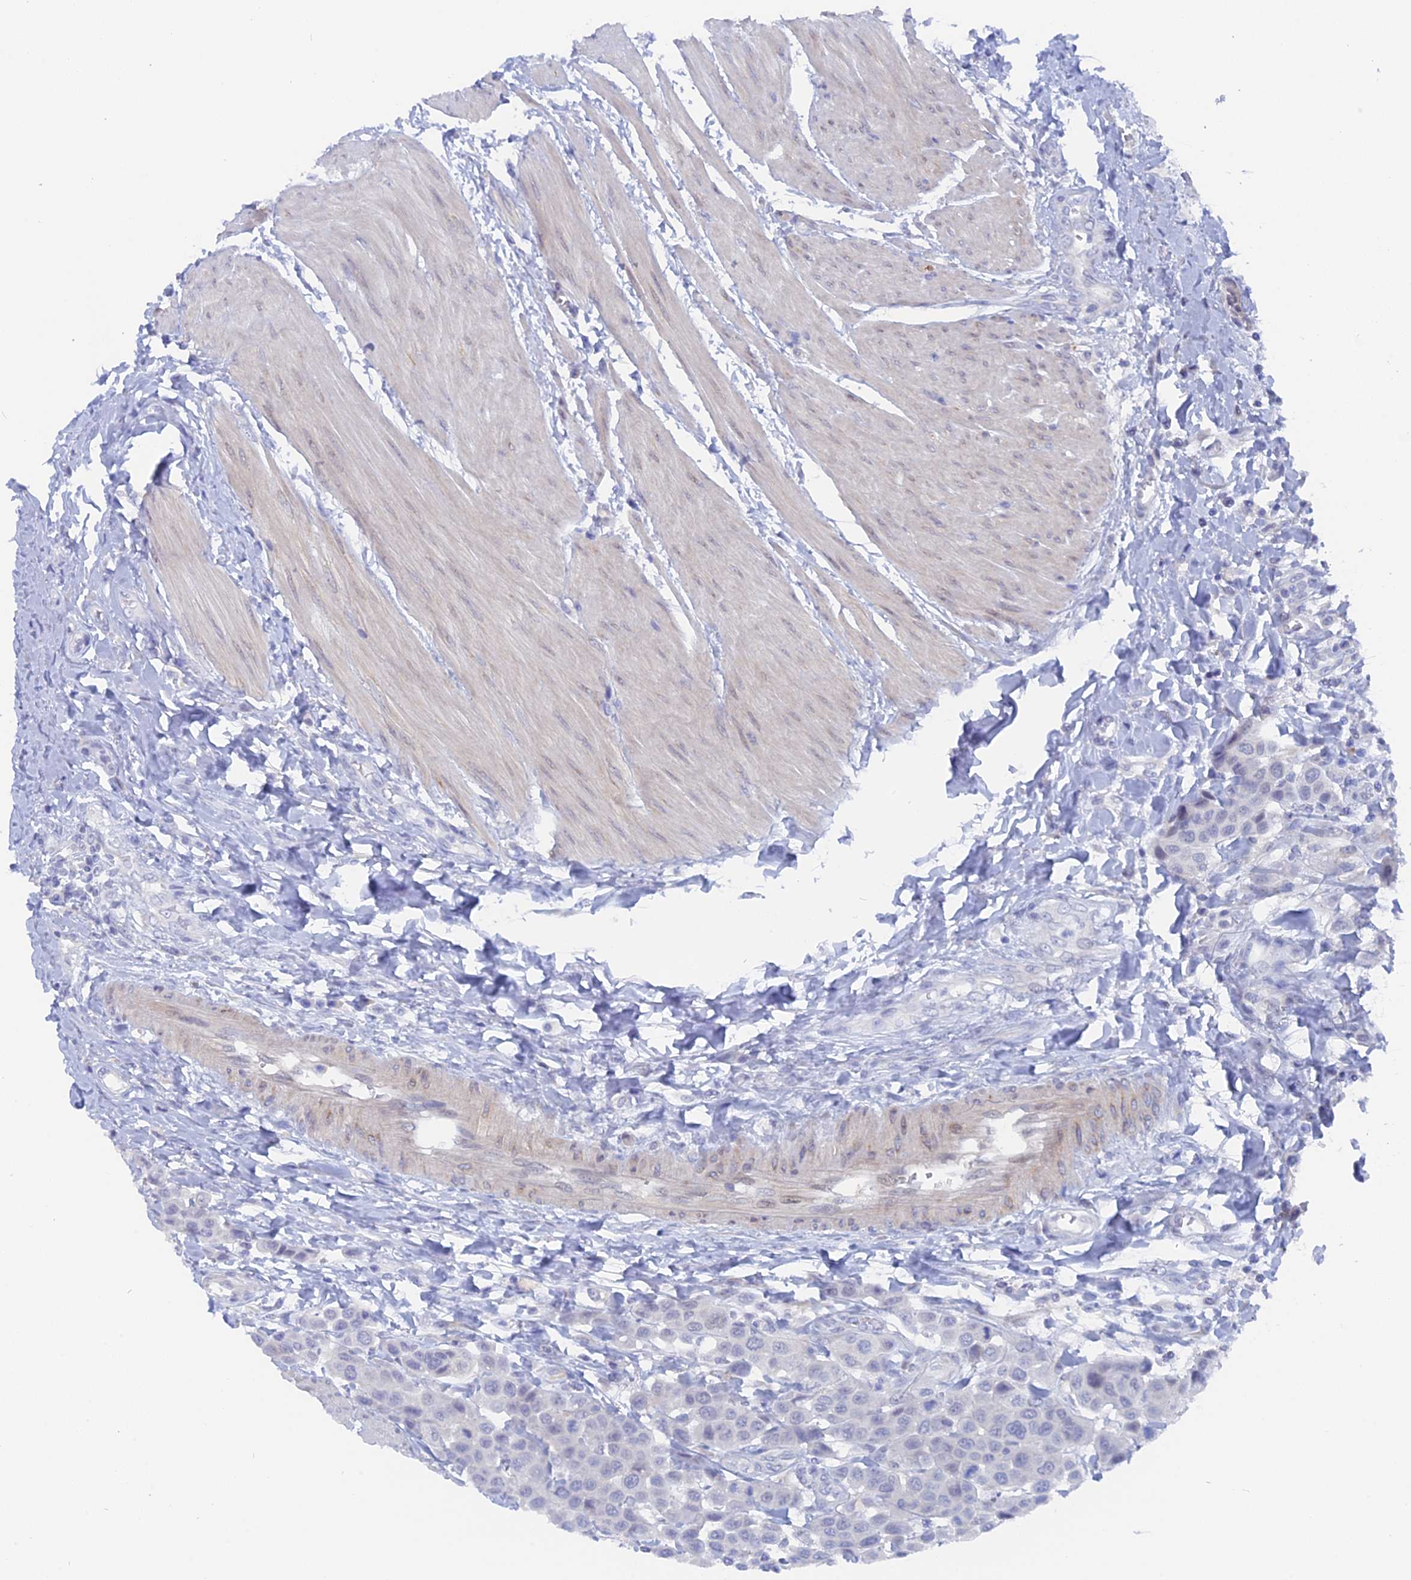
{"staining": {"intensity": "negative", "quantity": "none", "location": "none"}, "tissue": "urothelial cancer", "cell_type": "Tumor cells", "image_type": "cancer", "snomed": [{"axis": "morphology", "description": "Urothelial carcinoma, High grade"}, {"axis": "topography", "description": "Urinary bladder"}], "caption": "A histopathology image of human urothelial cancer is negative for staining in tumor cells.", "gene": "DACT3", "patient": {"sex": "male", "age": 50}}